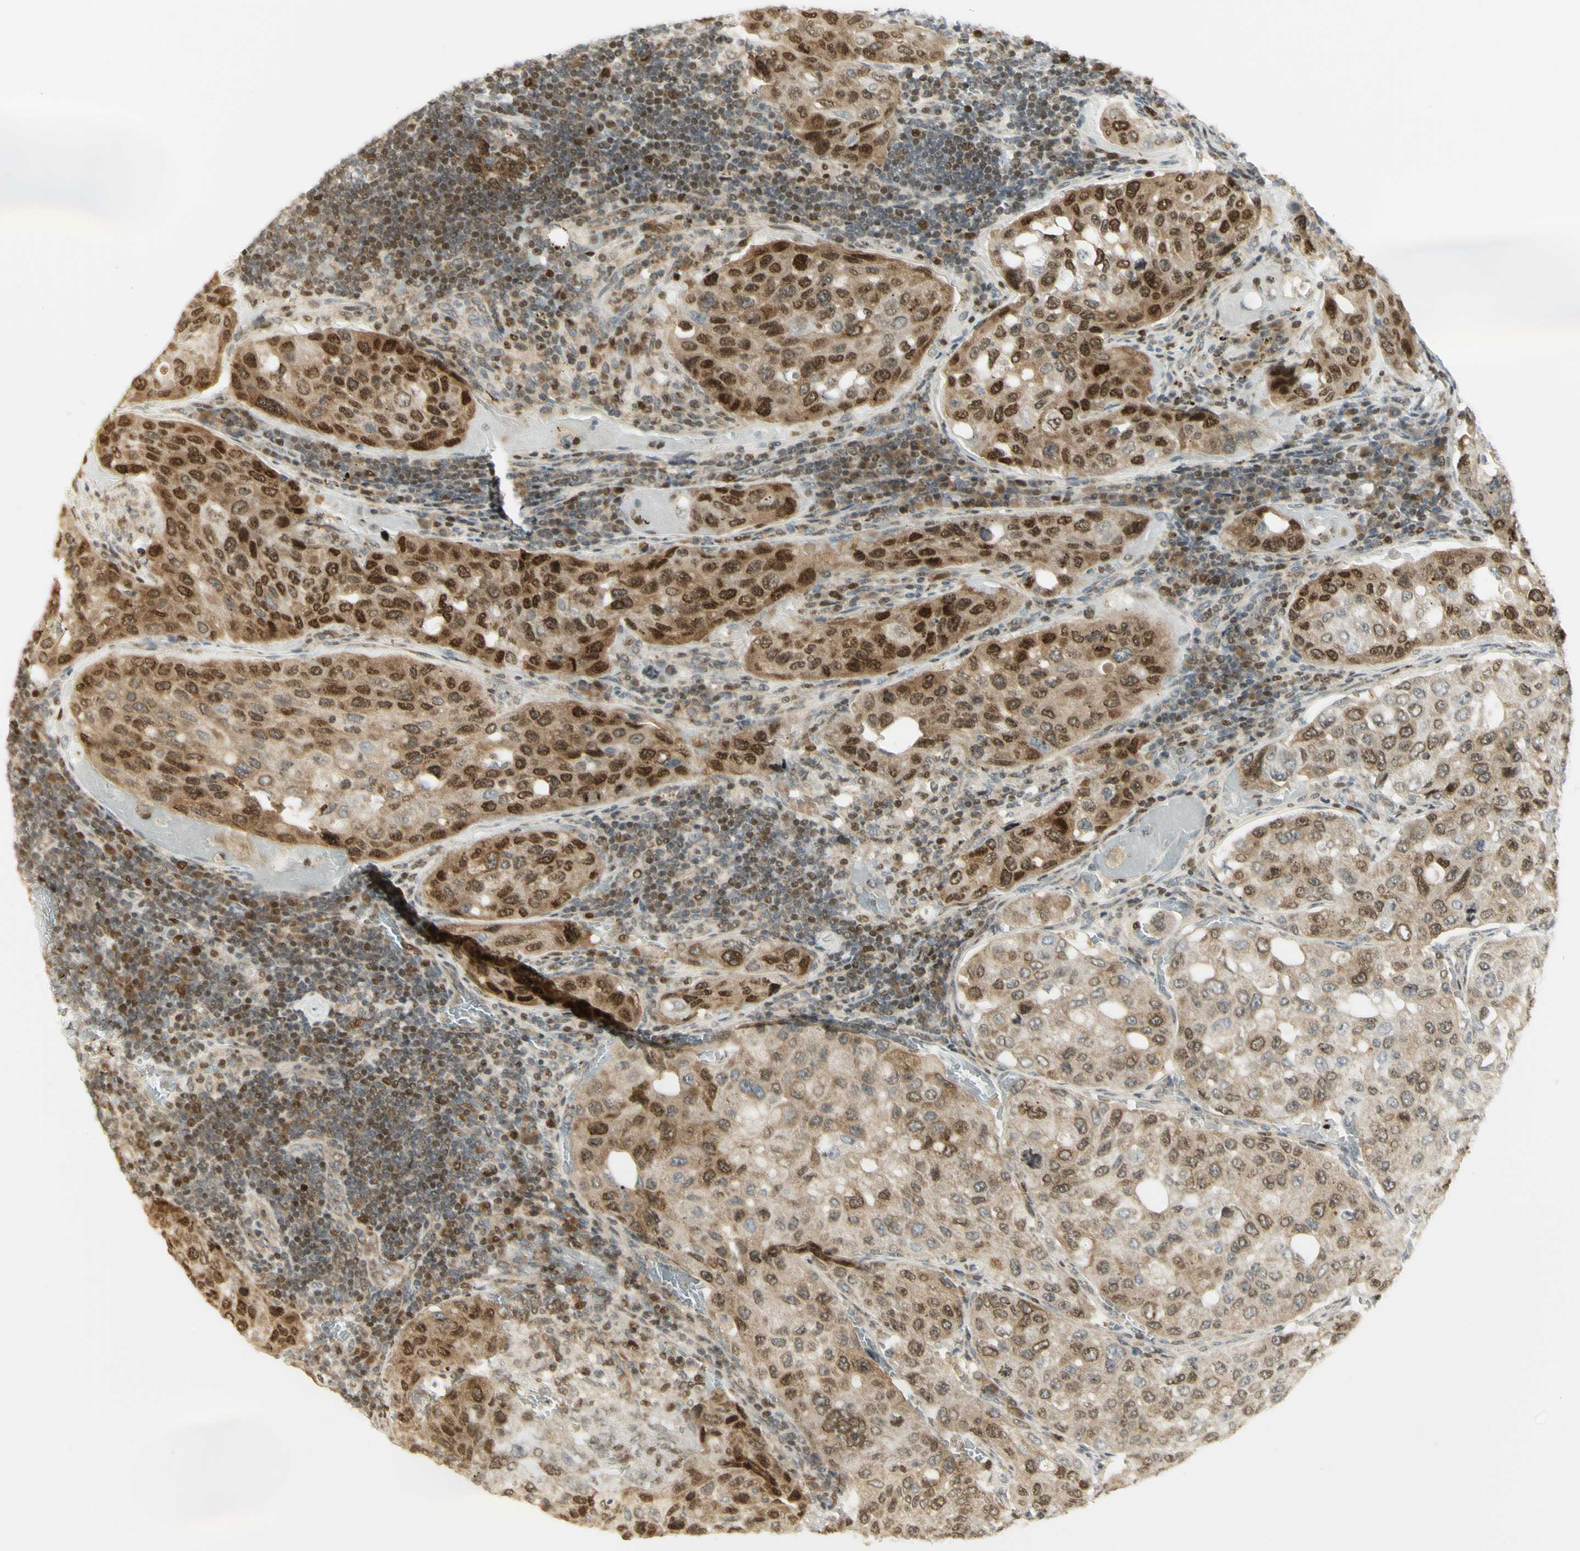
{"staining": {"intensity": "strong", "quantity": "25%-75%", "location": "cytoplasmic/membranous,nuclear"}, "tissue": "urothelial cancer", "cell_type": "Tumor cells", "image_type": "cancer", "snomed": [{"axis": "morphology", "description": "Urothelial carcinoma, High grade"}, {"axis": "topography", "description": "Lymph node"}, {"axis": "topography", "description": "Urinary bladder"}], "caption": "Urothelial cancer tissue exhibits strong cytoplasmic/membranous and nuclear expression in about 25%-75% of tumor cells", "gene": "KIF11", "patient": {"sex": "male", "age": 51}}